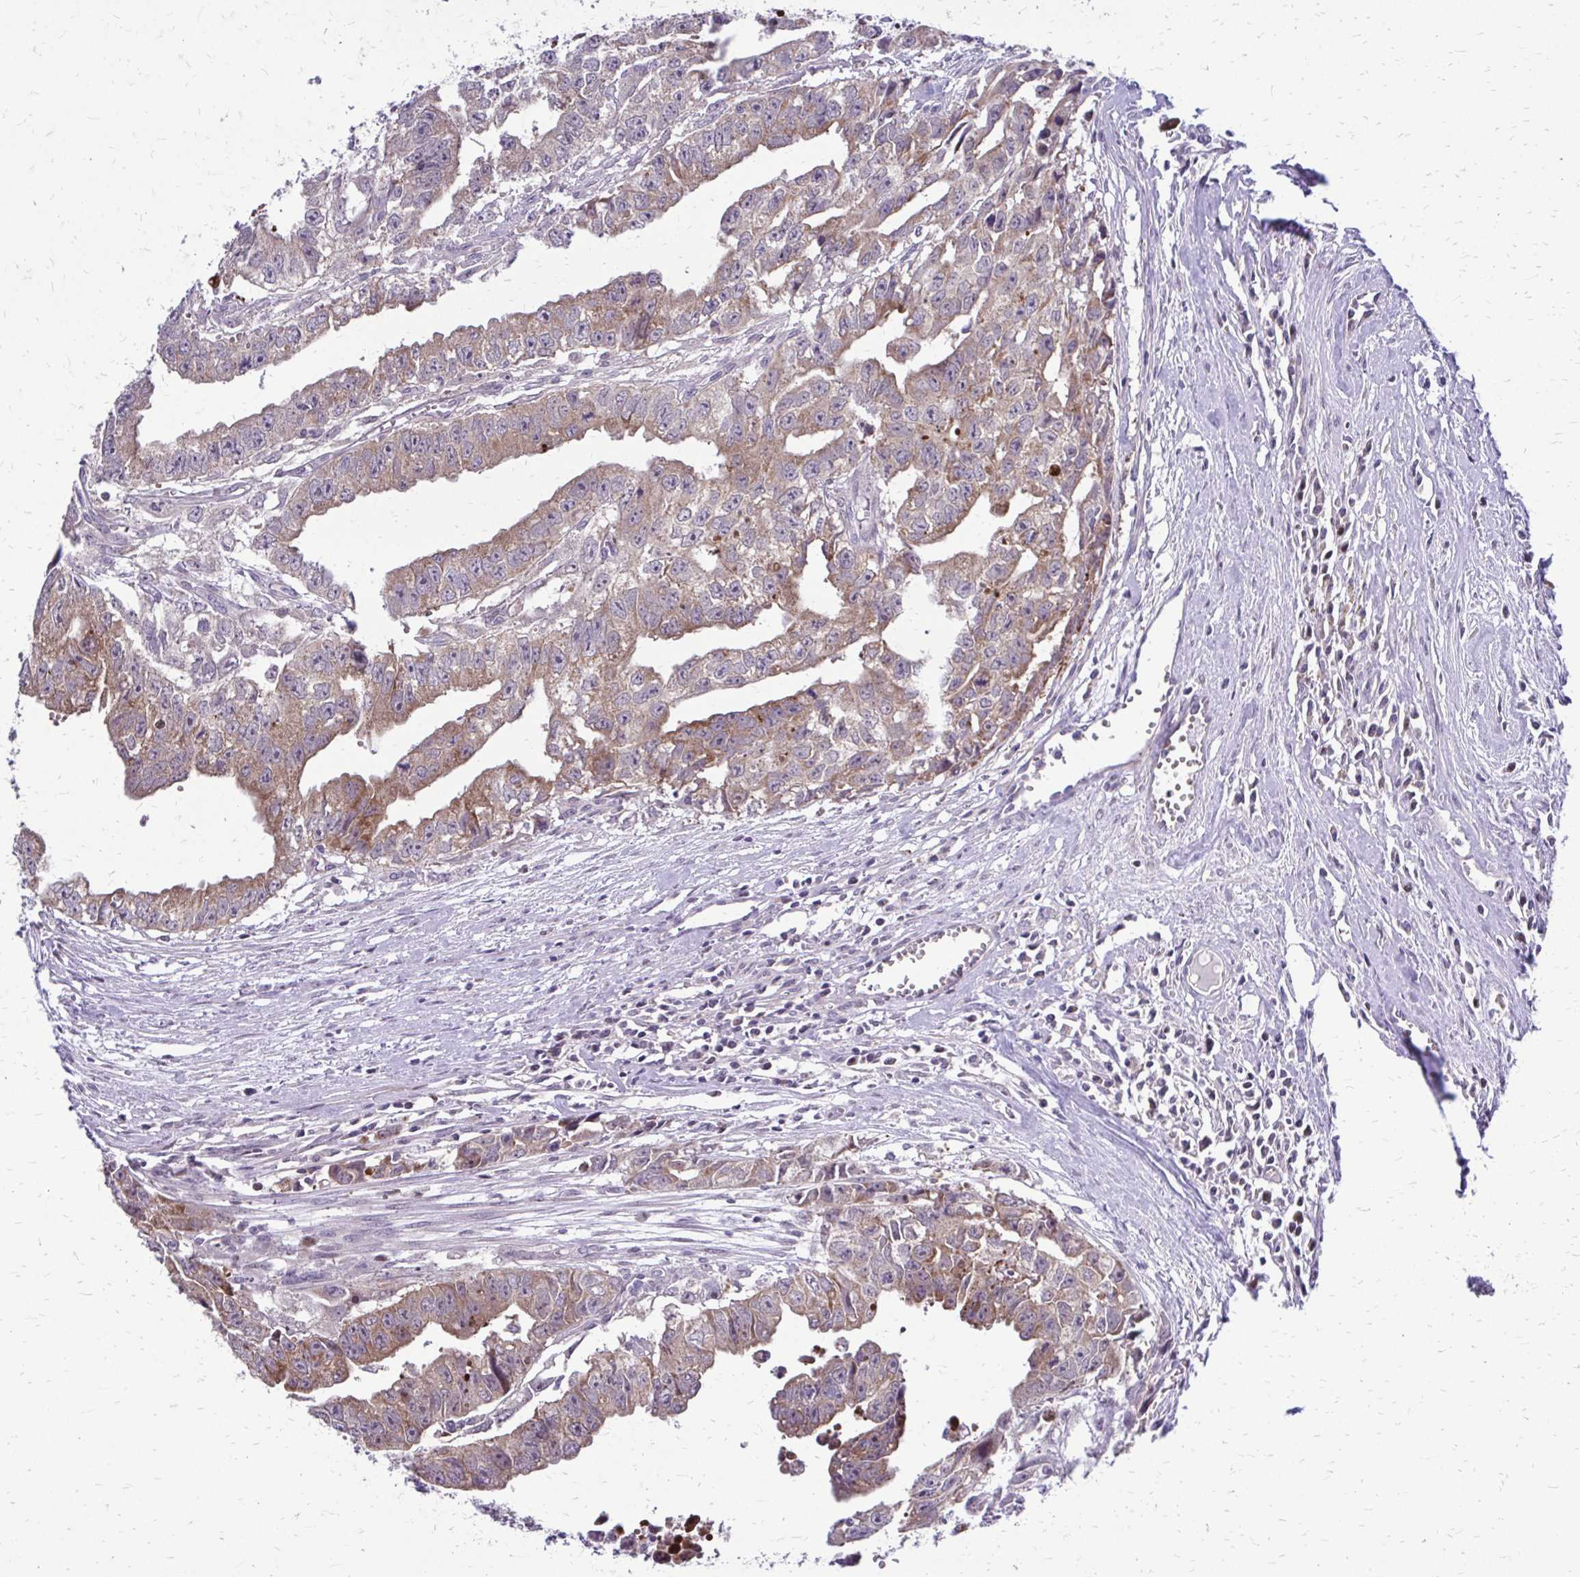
{"staining": {"intensity": "moderate", "quantity": "25%-75%", "location": "cytoplasmic/membranous"}, "tissue": "testis cancer", "cell_type": "Tumor cells", "image_type": "cancer", "snomed": [{"axis": "morphology", "description": "Carcinoma, Embryonal, NOS"}, {"axis": "morphology", "description": "Teratoma, malignant, NOS"}, {"axis": "topography", "description": "Testis"}], "caption": "Immunohistochemistry (IHC) image of human embryonal carcinoma (testis) stained for a protein (brown), which displays medium levels of moderate cytoplasmic/membranous staining in approximately 25%-75% of tumor cells.", "gene": "PPDPFL", "patient": {"sex": "male", "age": 24}}